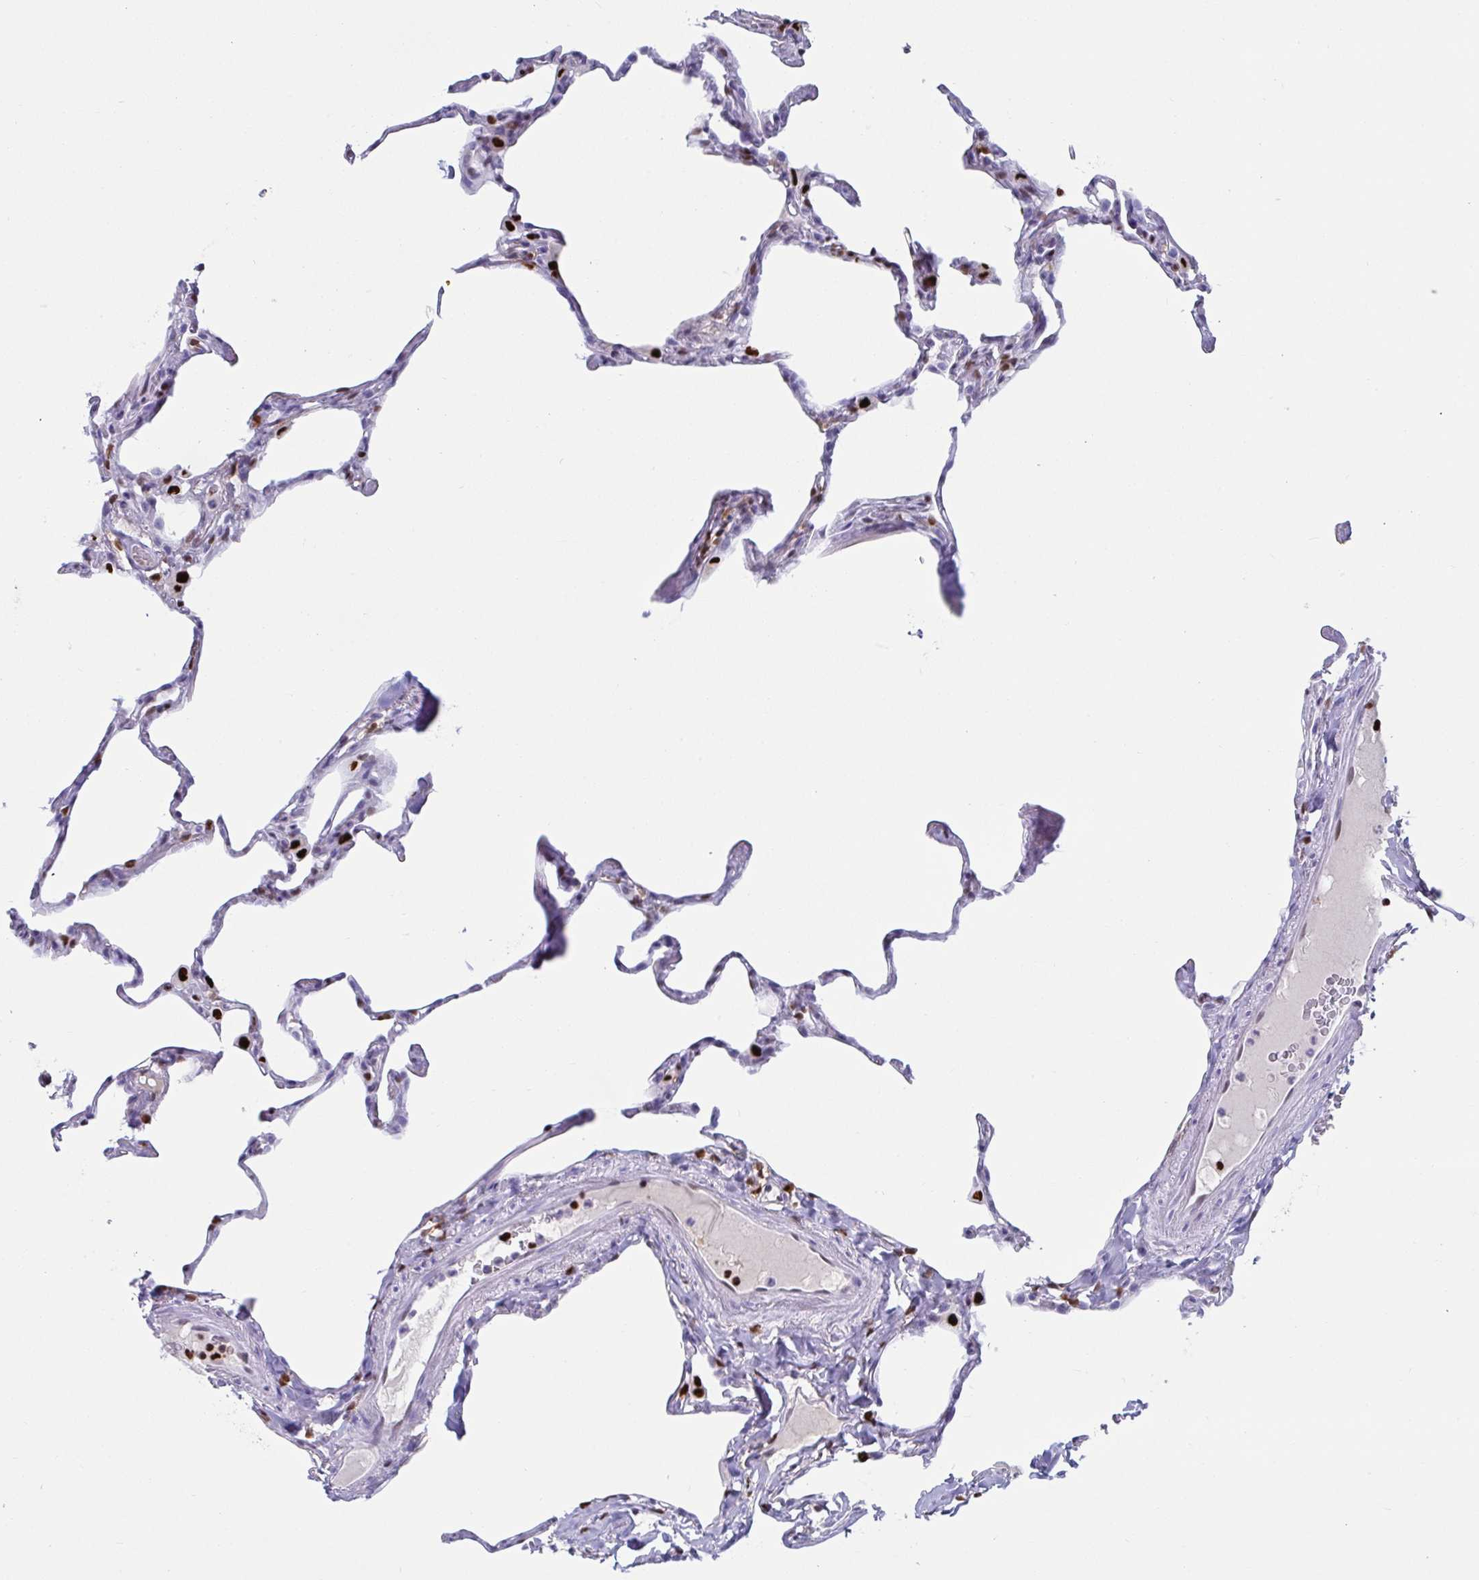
{"staining": {"intensity": "strong", "quantity": "<25%", "location": "nuclear"}, "tissue": "lung", "cell_type": "Alveolar cells", "image_type": "normal", "snomed": [{"axis": "morphology", "description": "Normal tissue, NOS"}, {"axis": "topography", "description": "Lung"}], "caption": "Protein positivity by IHC shows strong nuclear staining in about <25% of alveolar cells in normal lung.", "gene": "ZNF586", "patient": {"sex": "male", "age": 65}}